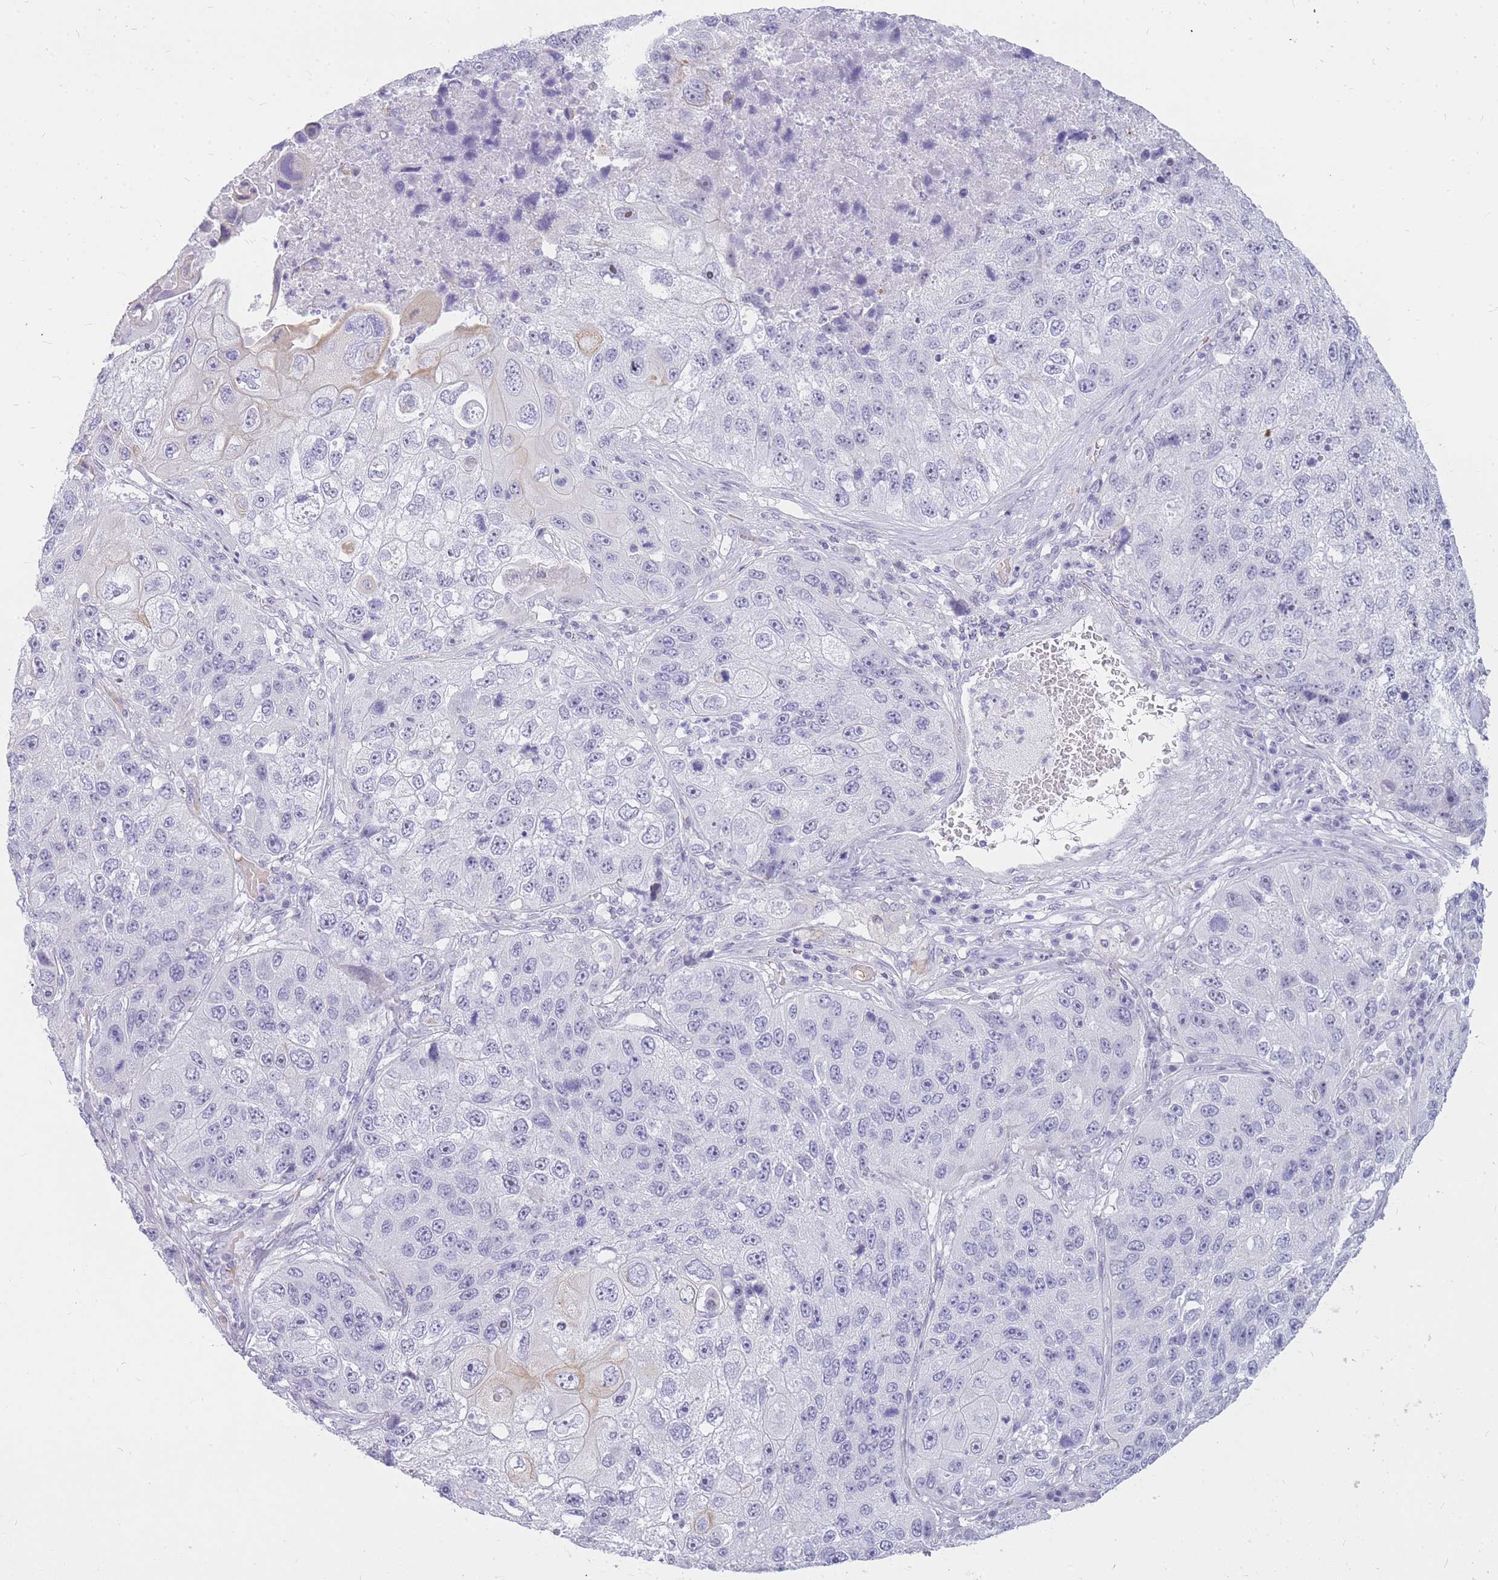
{"staining": {"intensity": "negative", "quantity": "none", "location": "none"}, "tissue": "lung cancer", "cell_type": "Tumor cells", "image_type": "cancer", "snomed": [{"axis": "morphology", "description": "Squamous cell carcinoma, NOS"}, {"axis": "topography", "description": "Lung"}], "caption": "Protein analysis of lung cancer exhibits no significant expression in tumor cells.", "gene": "INS", "patient": {"sex": "male", "age": 61}}